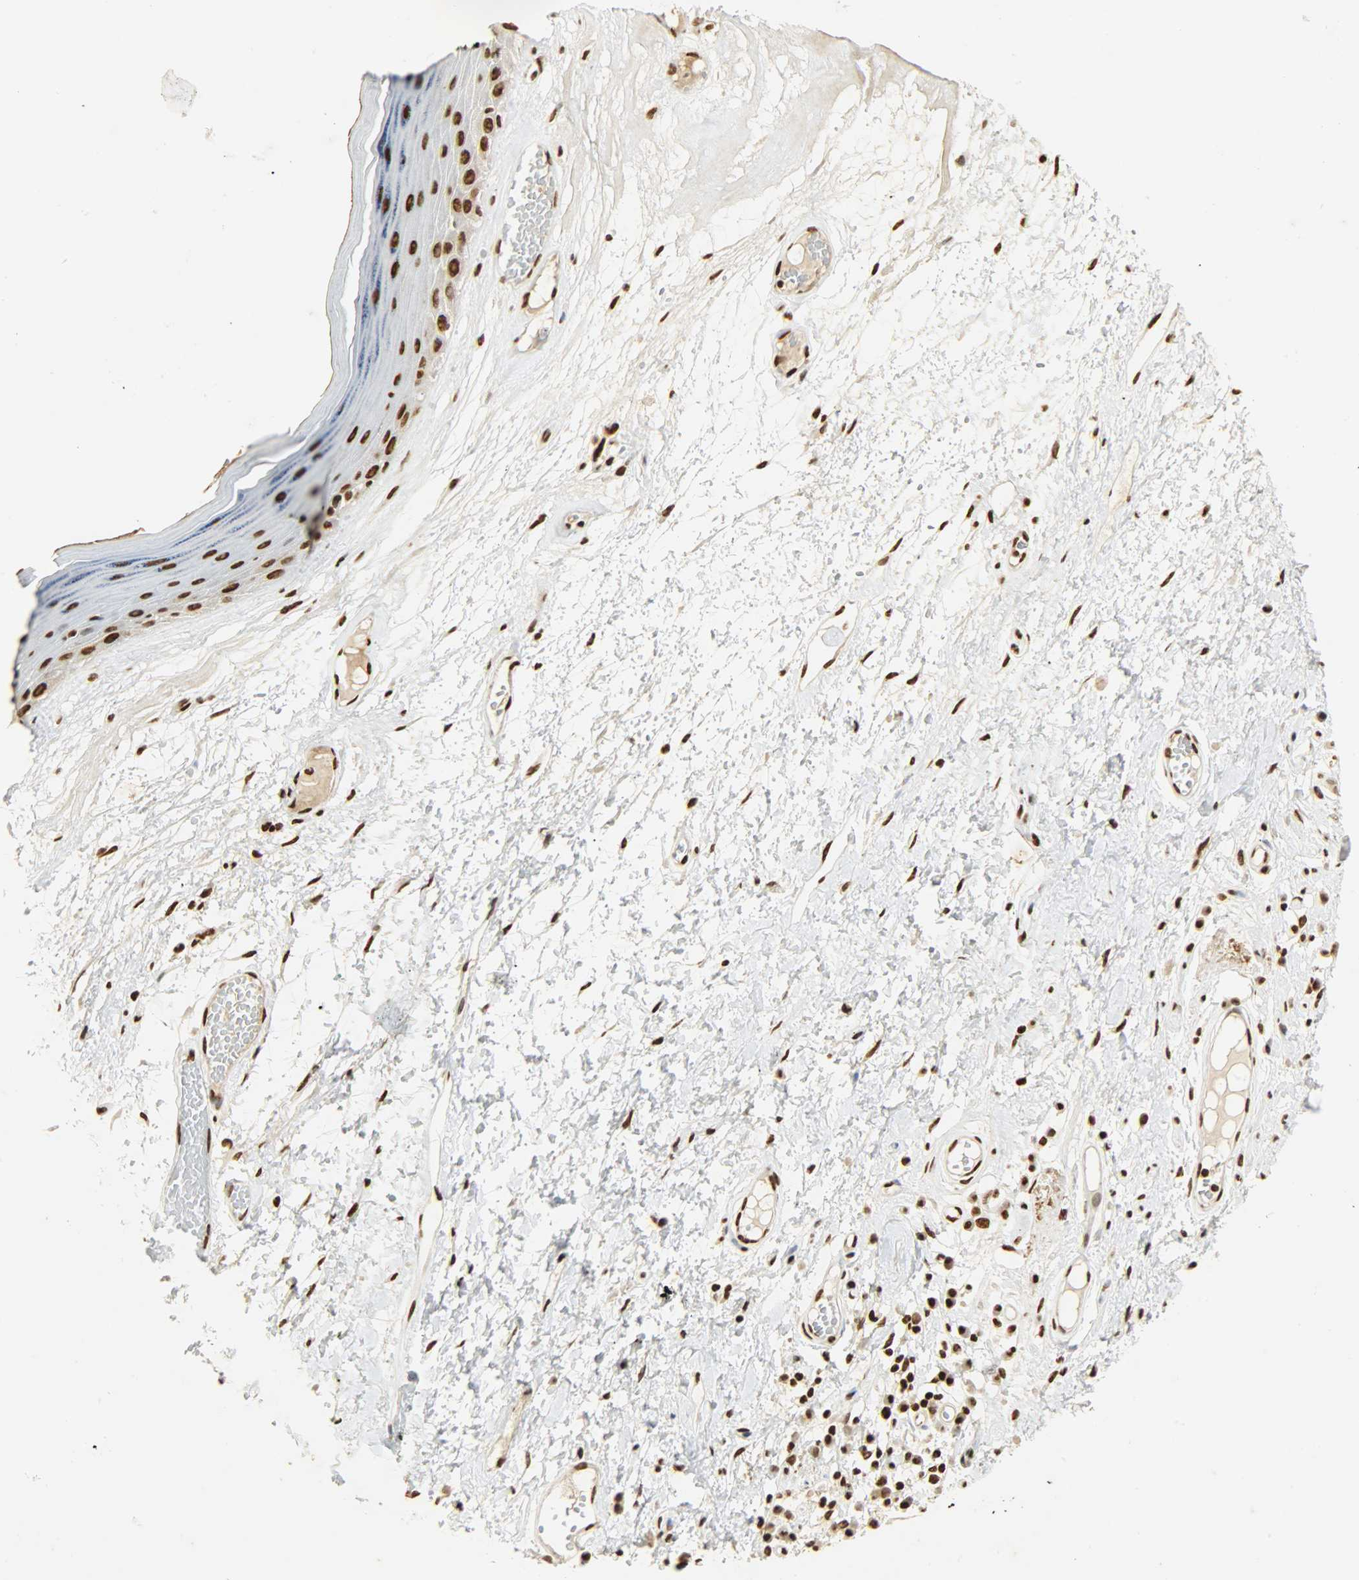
{"staining": {"intensity": "moderate", "quantity": ">75%", "location": "nuclear"}, "tissue": "skin", "cell_type": "Epidermal cells", "image_type": "normal", "snomed": [{"axis": "morphology", "description": "Normal tissue, NOS"}, {"axis": "morphology", "description": "Inflammation, NOS"}, {"axis": "topography", "description": "Vulva"}], "caption": "An immunohistochemistry (IHC) image of unremarkable tissue is shown. Protein staining in brown shows moderate nuclear positivity in skin within epidermal cells.", "gene": "KHDRBS1", "patient": {"sex": "female", "age": 84}}